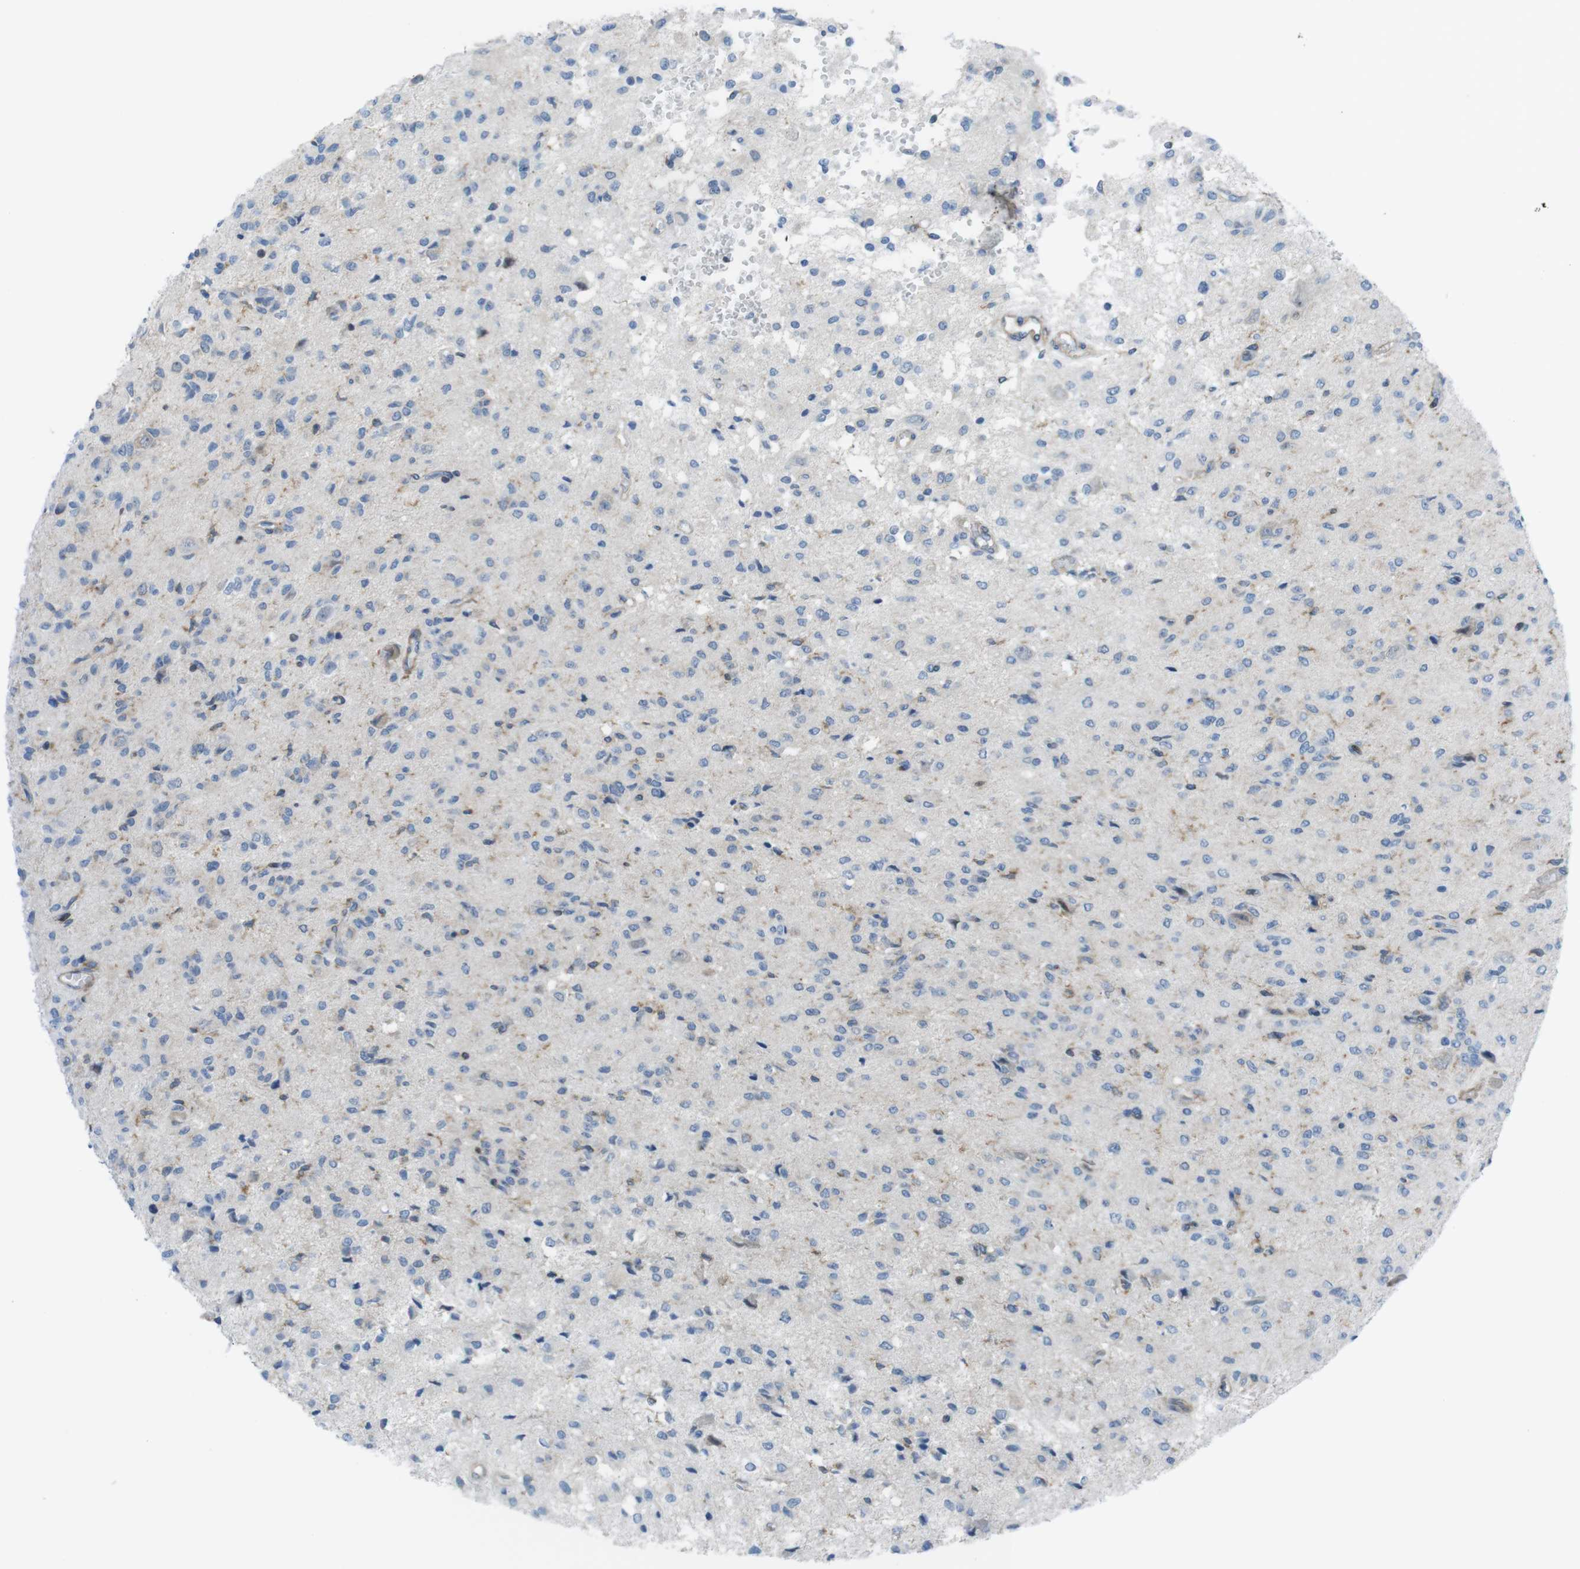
{"staining": {"intensity": "negative", "quantity": "none", "location": "none"}, "tissue": "glioma", "cell_type": "Tumor cells", "image_type": "cancer", "snomed": [{"axis": "morphology", "description": "Glioma, malignant, High grade"}, {"axis": "topography", "description": "Brain"}], "caption": "This micrograph is of glioma stained with immunohistochemistry to label a protein in brown with the nuclei are counter-stained blue. There is no positivity in tumor cells. (Immunohistochemistry (ihc), brightfield microscopy, high magnification).", "gene": "DIAPH2", "patient": {"sex": "female", "age": 59}}